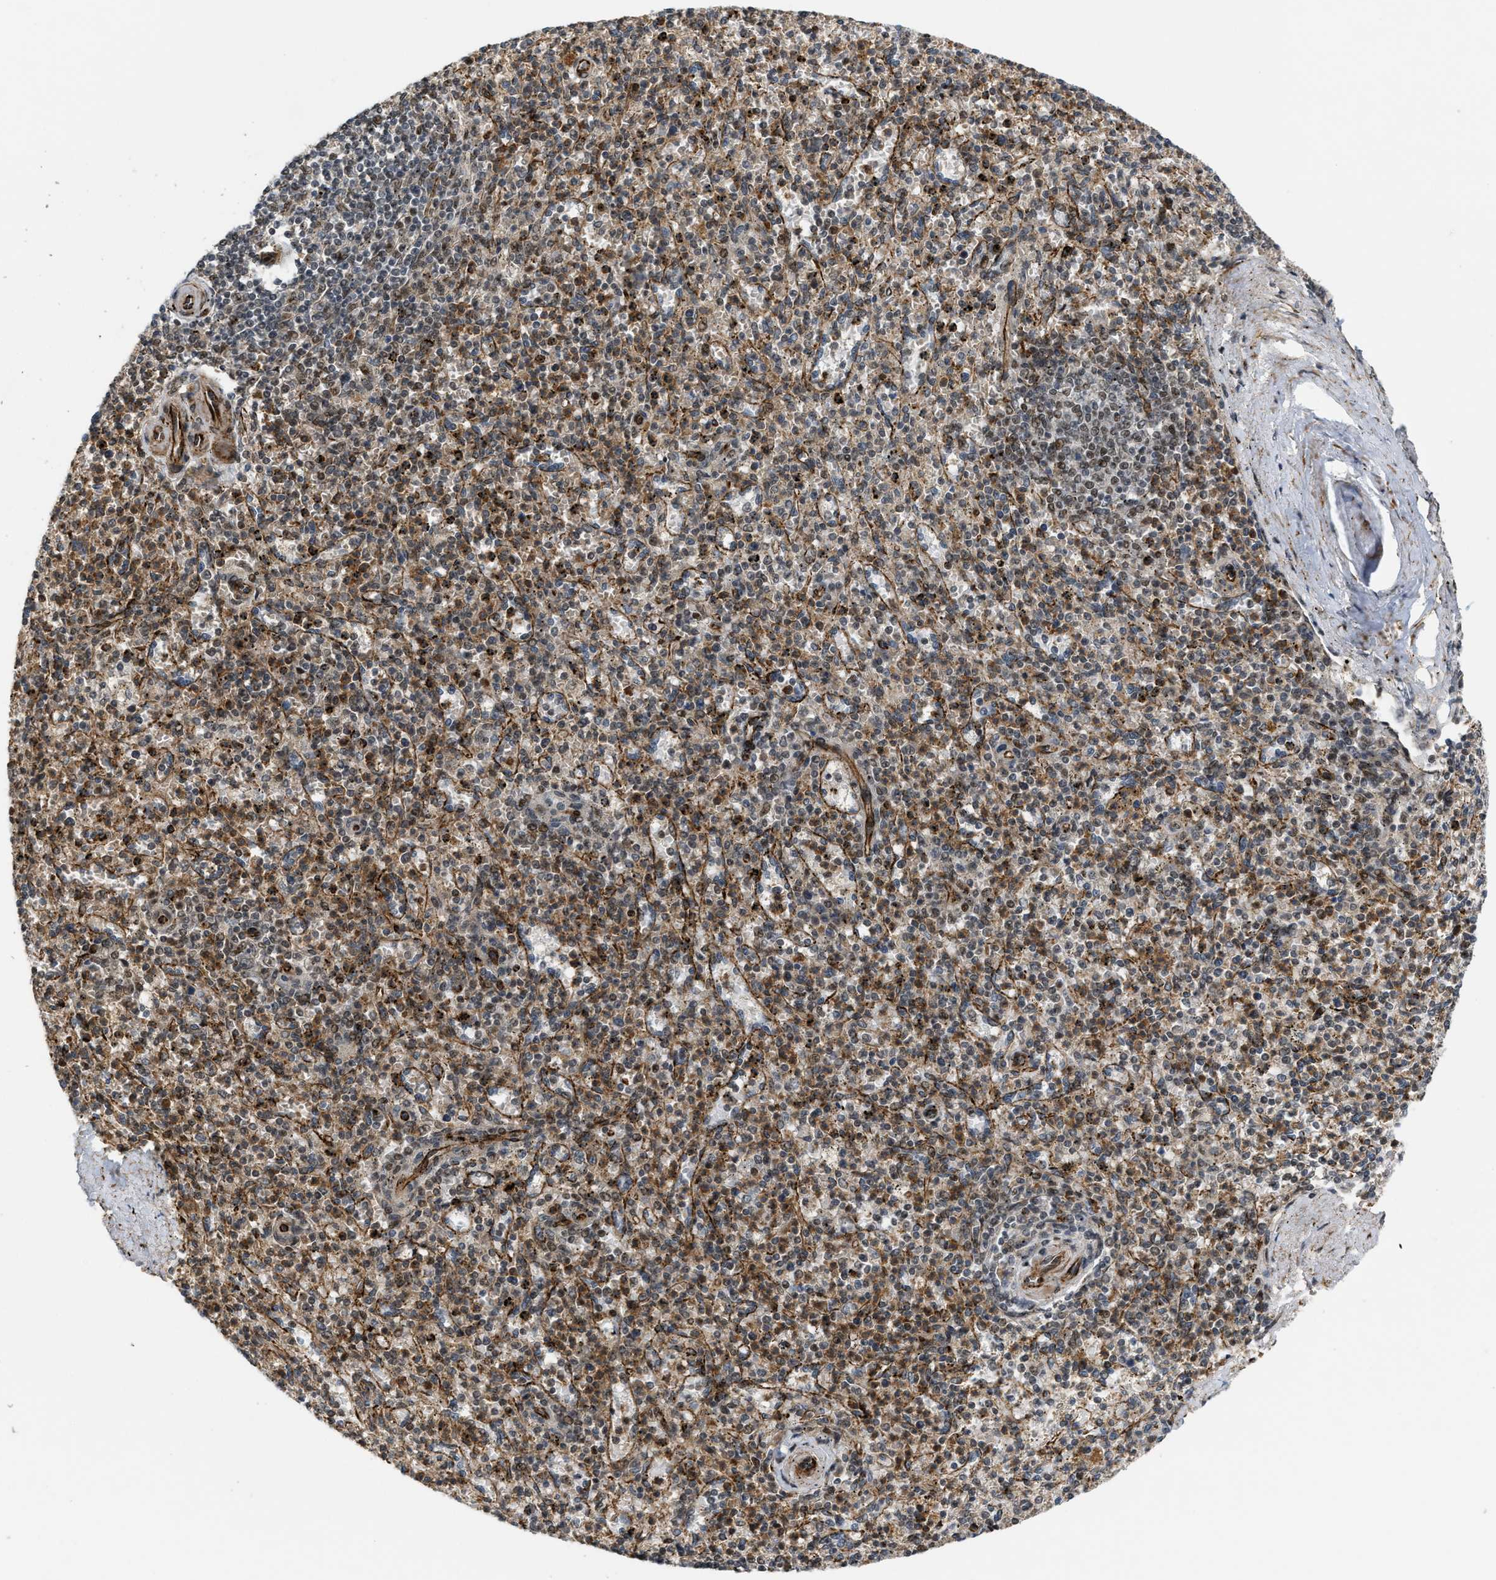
{"staining": {"intensity": "moderate", "quantity": "25%-75%", "location": "cytoplasmic/membranous,nuclear"}, "tissue": "spleen", "cell_type": "Cells in red pulp", "image_type": "normal", "snomed": [{"axis": "morphology", "description": "Normal tissue, NOS"}, {"axis": "topography", "description": "Spleen"}], "caption": "Spleen stained with immunohistochemistry (IHC) exhibits moderate cytoplasmic/membranous,nuclear positivity in approximately 25%-75% of cells in red pulp.", "gene": "DPF2", "patient": {"sex": "male", "age": 72}}